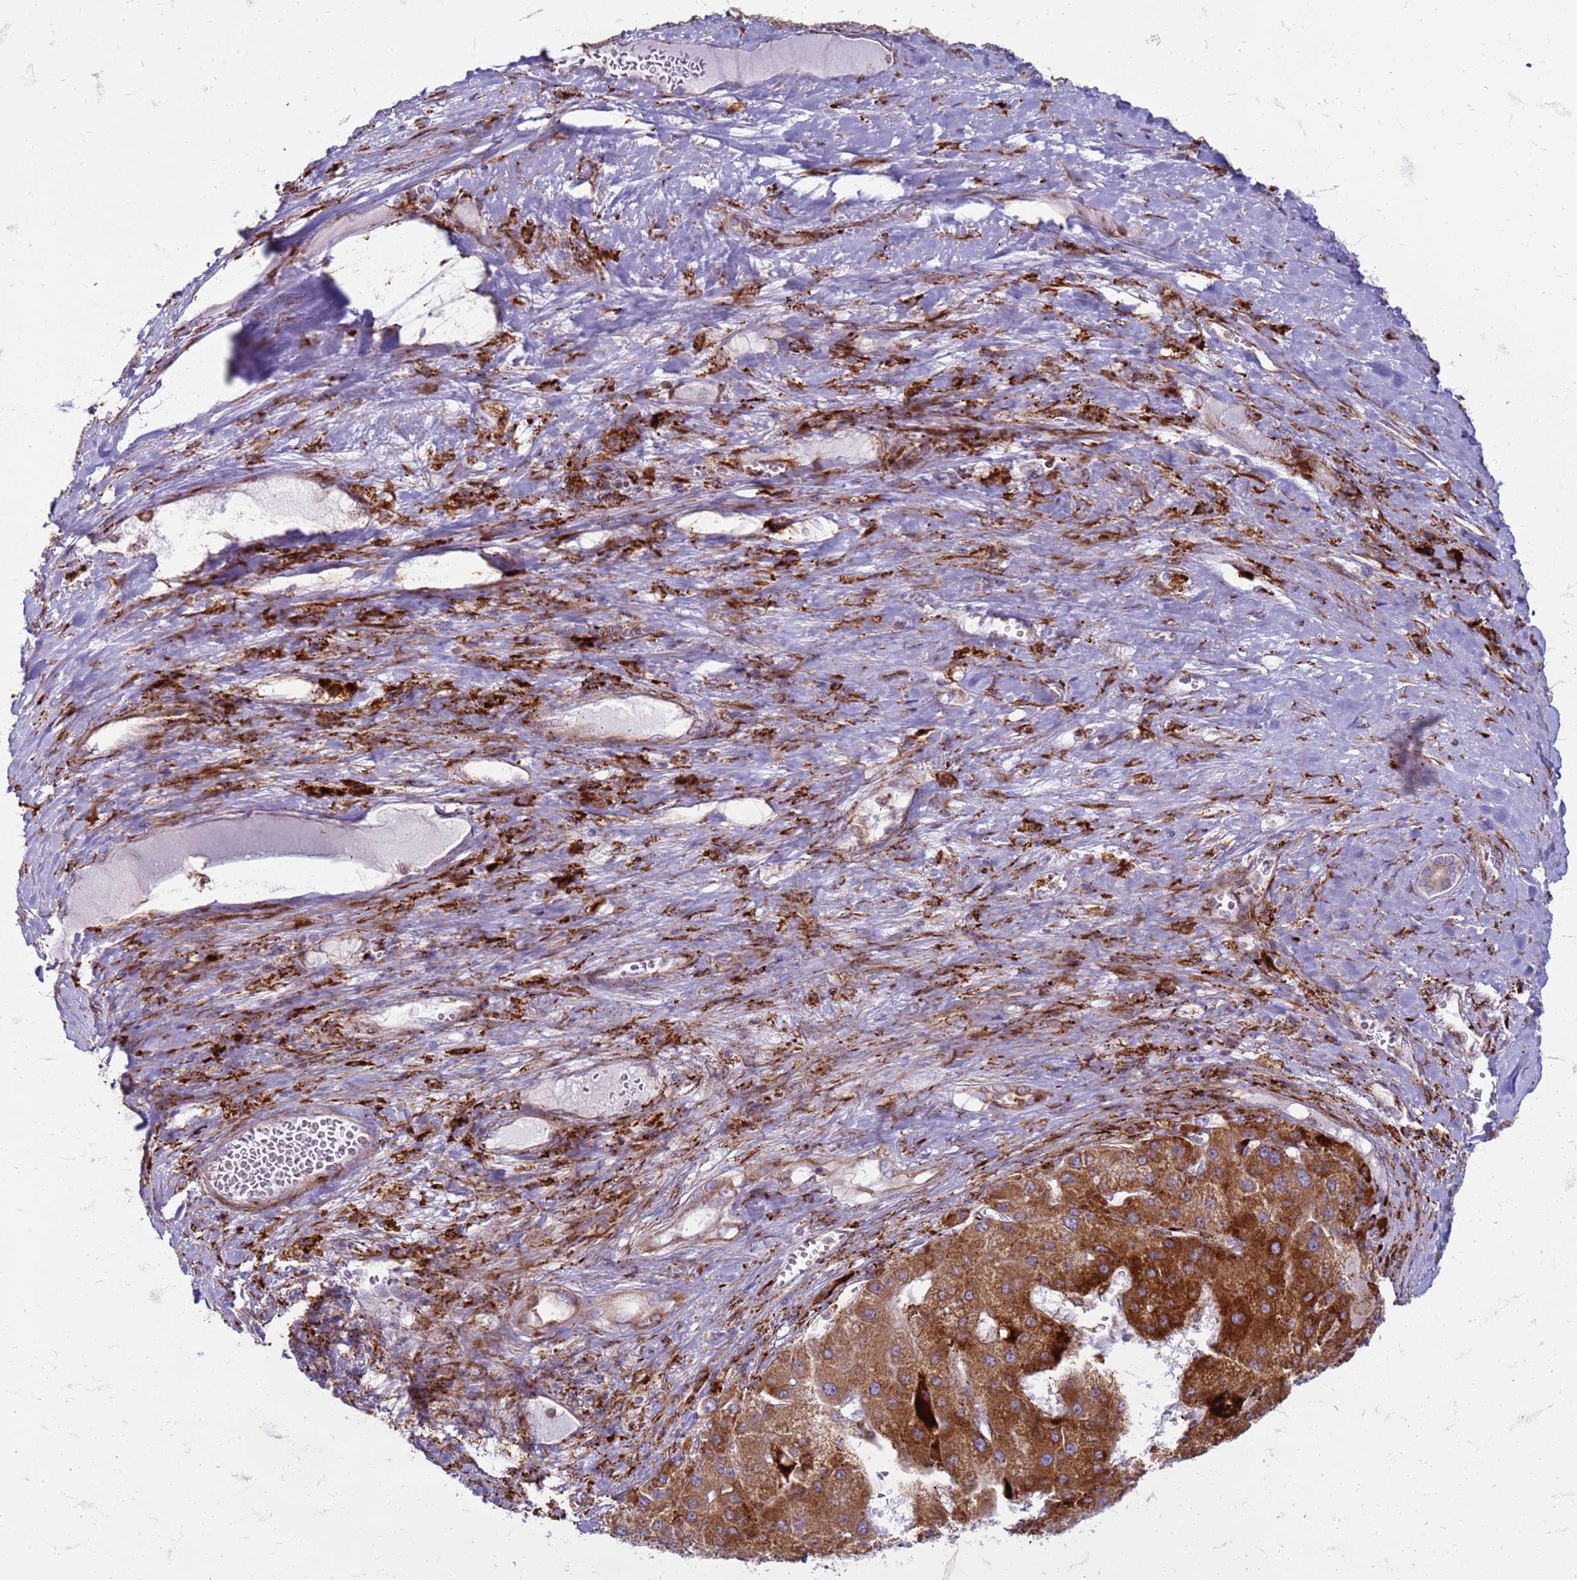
{"staining": {"intensity": "strong", "quantity": "<25%", "location": "cytoplasmic/membranous"}, "tissue": "liver cancer", "cell_type": "Tumor cells", "image_type": "cancer", "snomed": [{"axis": "morphology", "description": "Carcinoma, Hepatocellular, NOS"}, {"axis": "topography", "description": "Liver"}], "caption": "Protein expression analysis of liver cancer shows strong cytoplasmic/membranous positivity in about <25% of tumor cells.", "gene": "PDK3", "patient": {"sex": "female", "age": 73}}